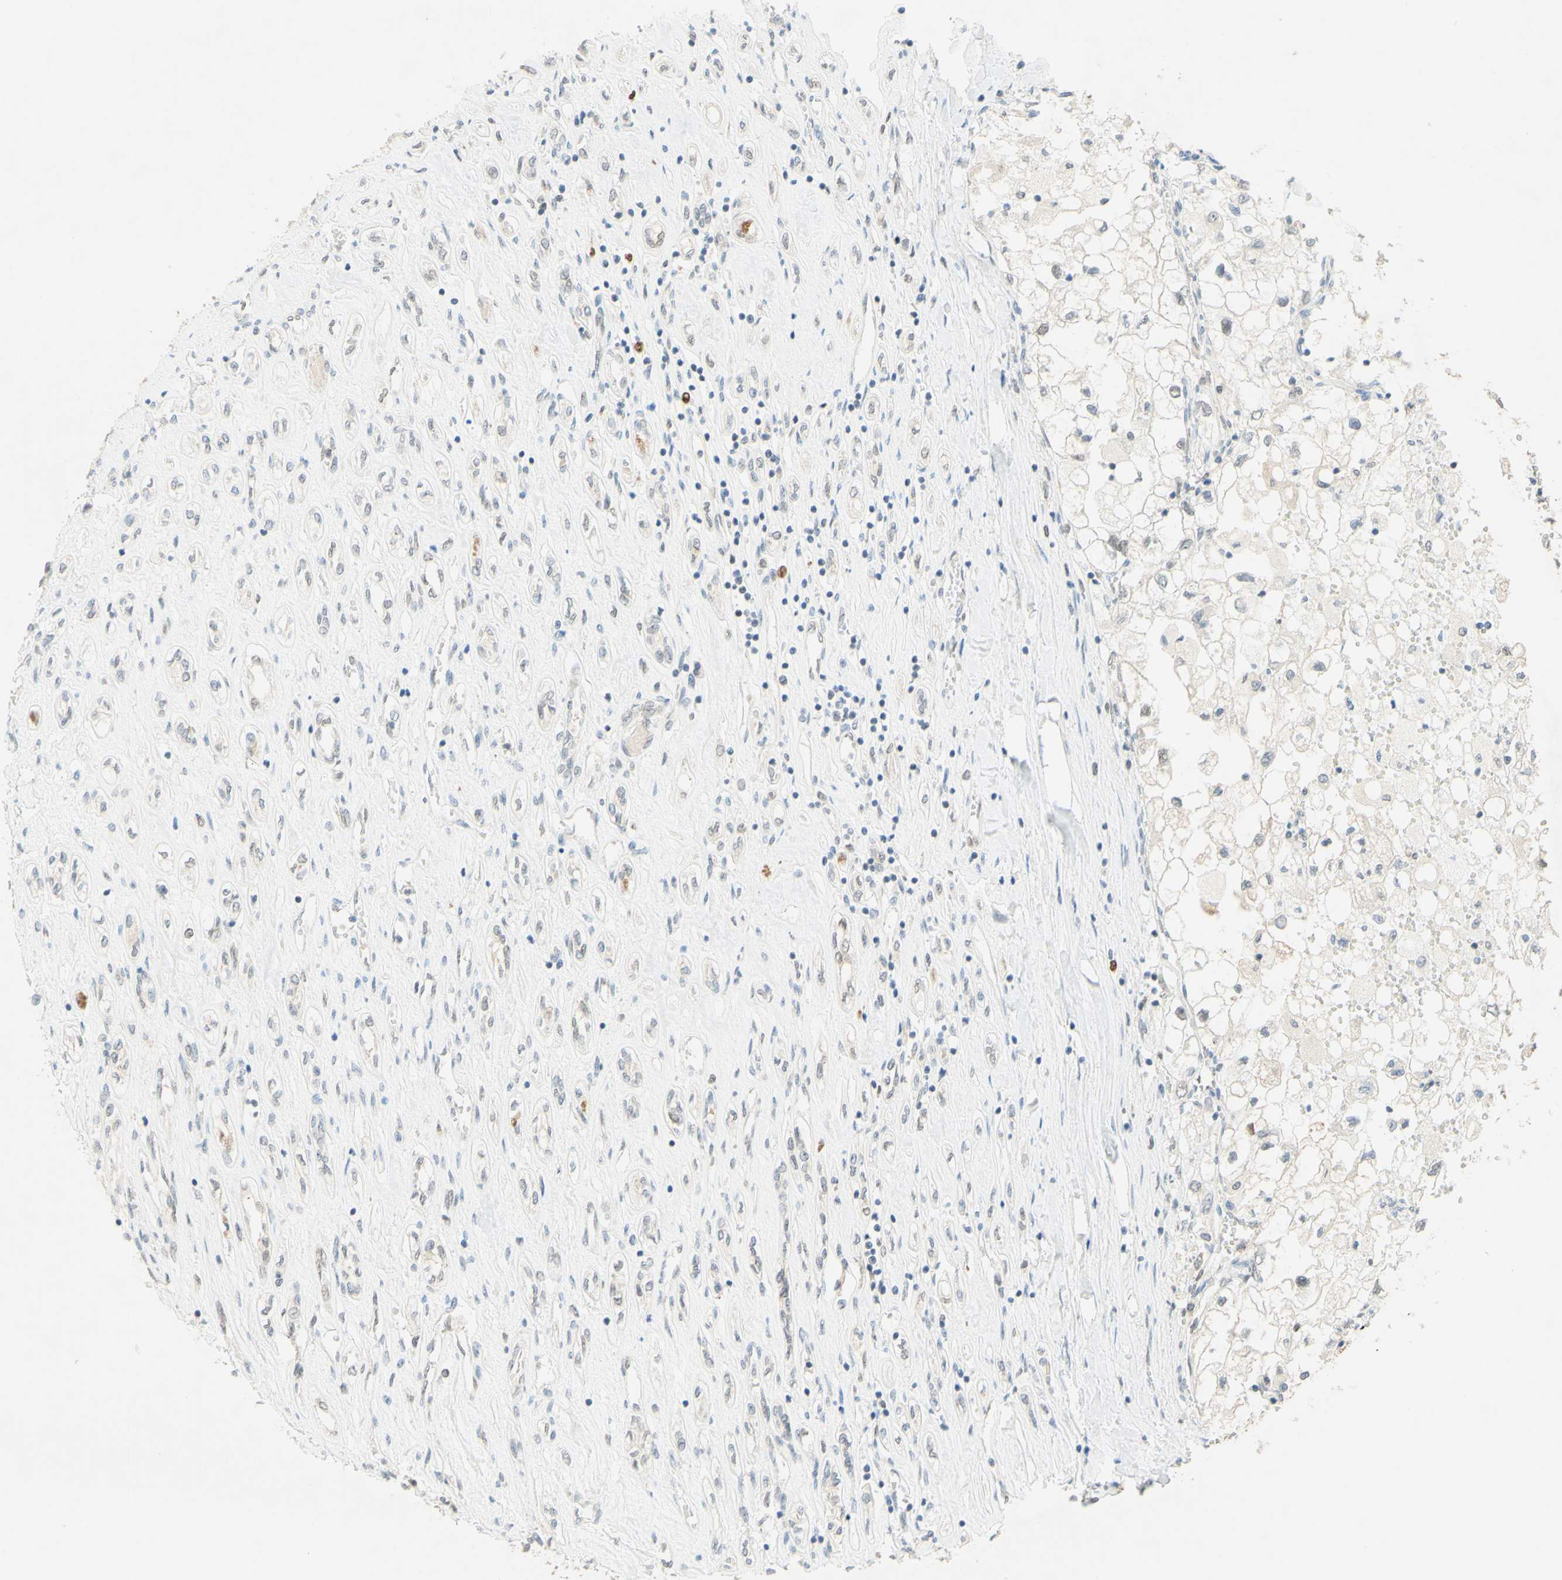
{"staining": {"intensity": "negative", "quantity": "none", "location": "none"}, "tissue": "renal cancer", "cell_type": "Tumor cells", "image_type": "cancer", "snomed": [{"axis": "morphology", "description": "Adenocarcinoma, NOS"}, {"axis": "topography", "description": "Kidney"}], "caption": "Immunohistochemistry (IHC) photomicrograph of neoplastic tissue: human adenocarcinoma (renal) stained with DAB displays no significant protein staining in tumor cells. Brightfield microscopy of immunohistochemistry stained with DAB (brown) and hematoxylin (blue), captured at high magnification.", "gene": "POLB", "patient": {"sex": "female", "age": 70}}